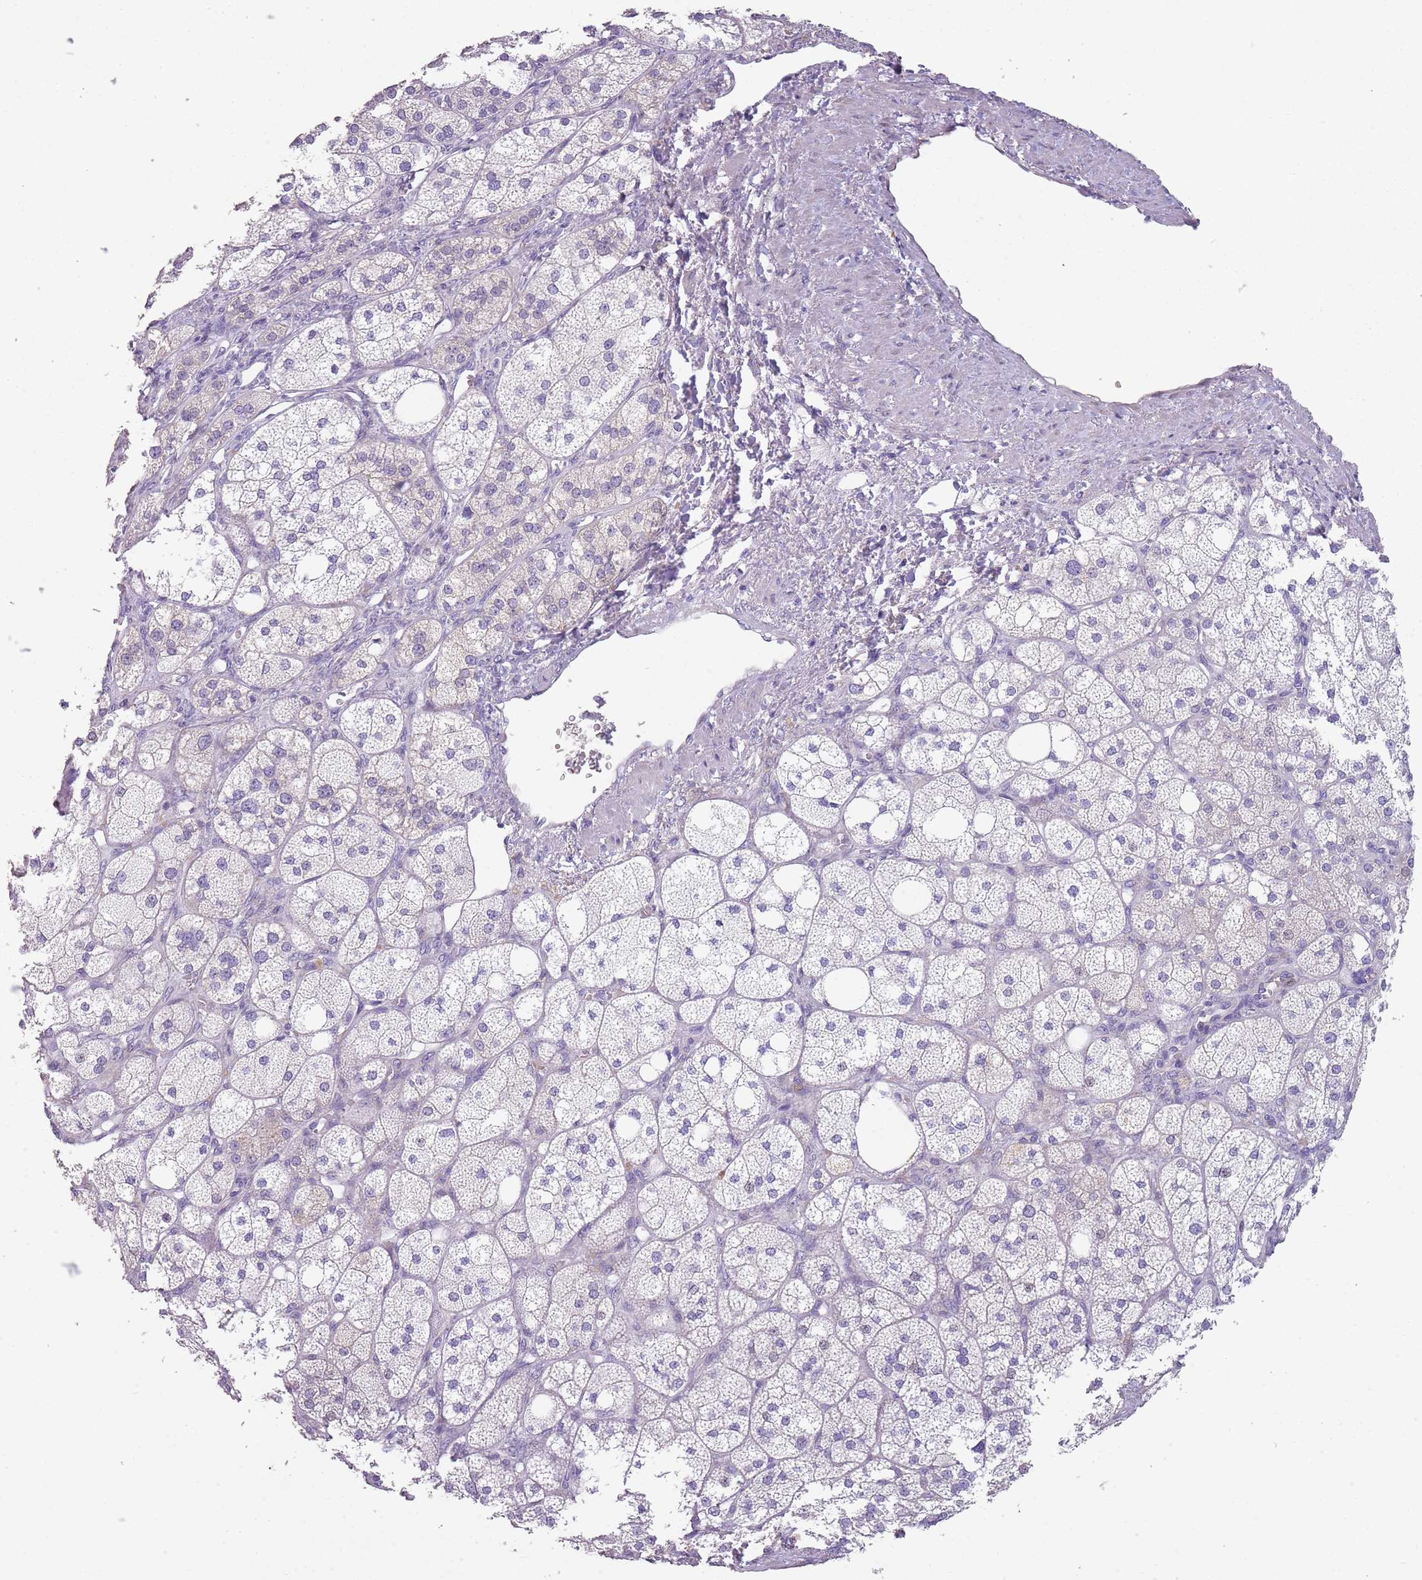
{"staining": {"intensity": "negative", "quantity": "none", "location": "none"}, "tissue": "adrenal gland", "cell_type": "Glandular cells", "image_type": "normal", "snomed": [{"axis": "morphology", "description": "Normal tissue, NOS"}, {"axis": "topography", "description": "Adrenal gland"}], "caption": "Immunohistochemistry (IHC) of unremarkable adrenal gland reveals no positivity in glandular cells.", "gene": "ZNF583", "patient": {"sex": "male", "age": 61}}